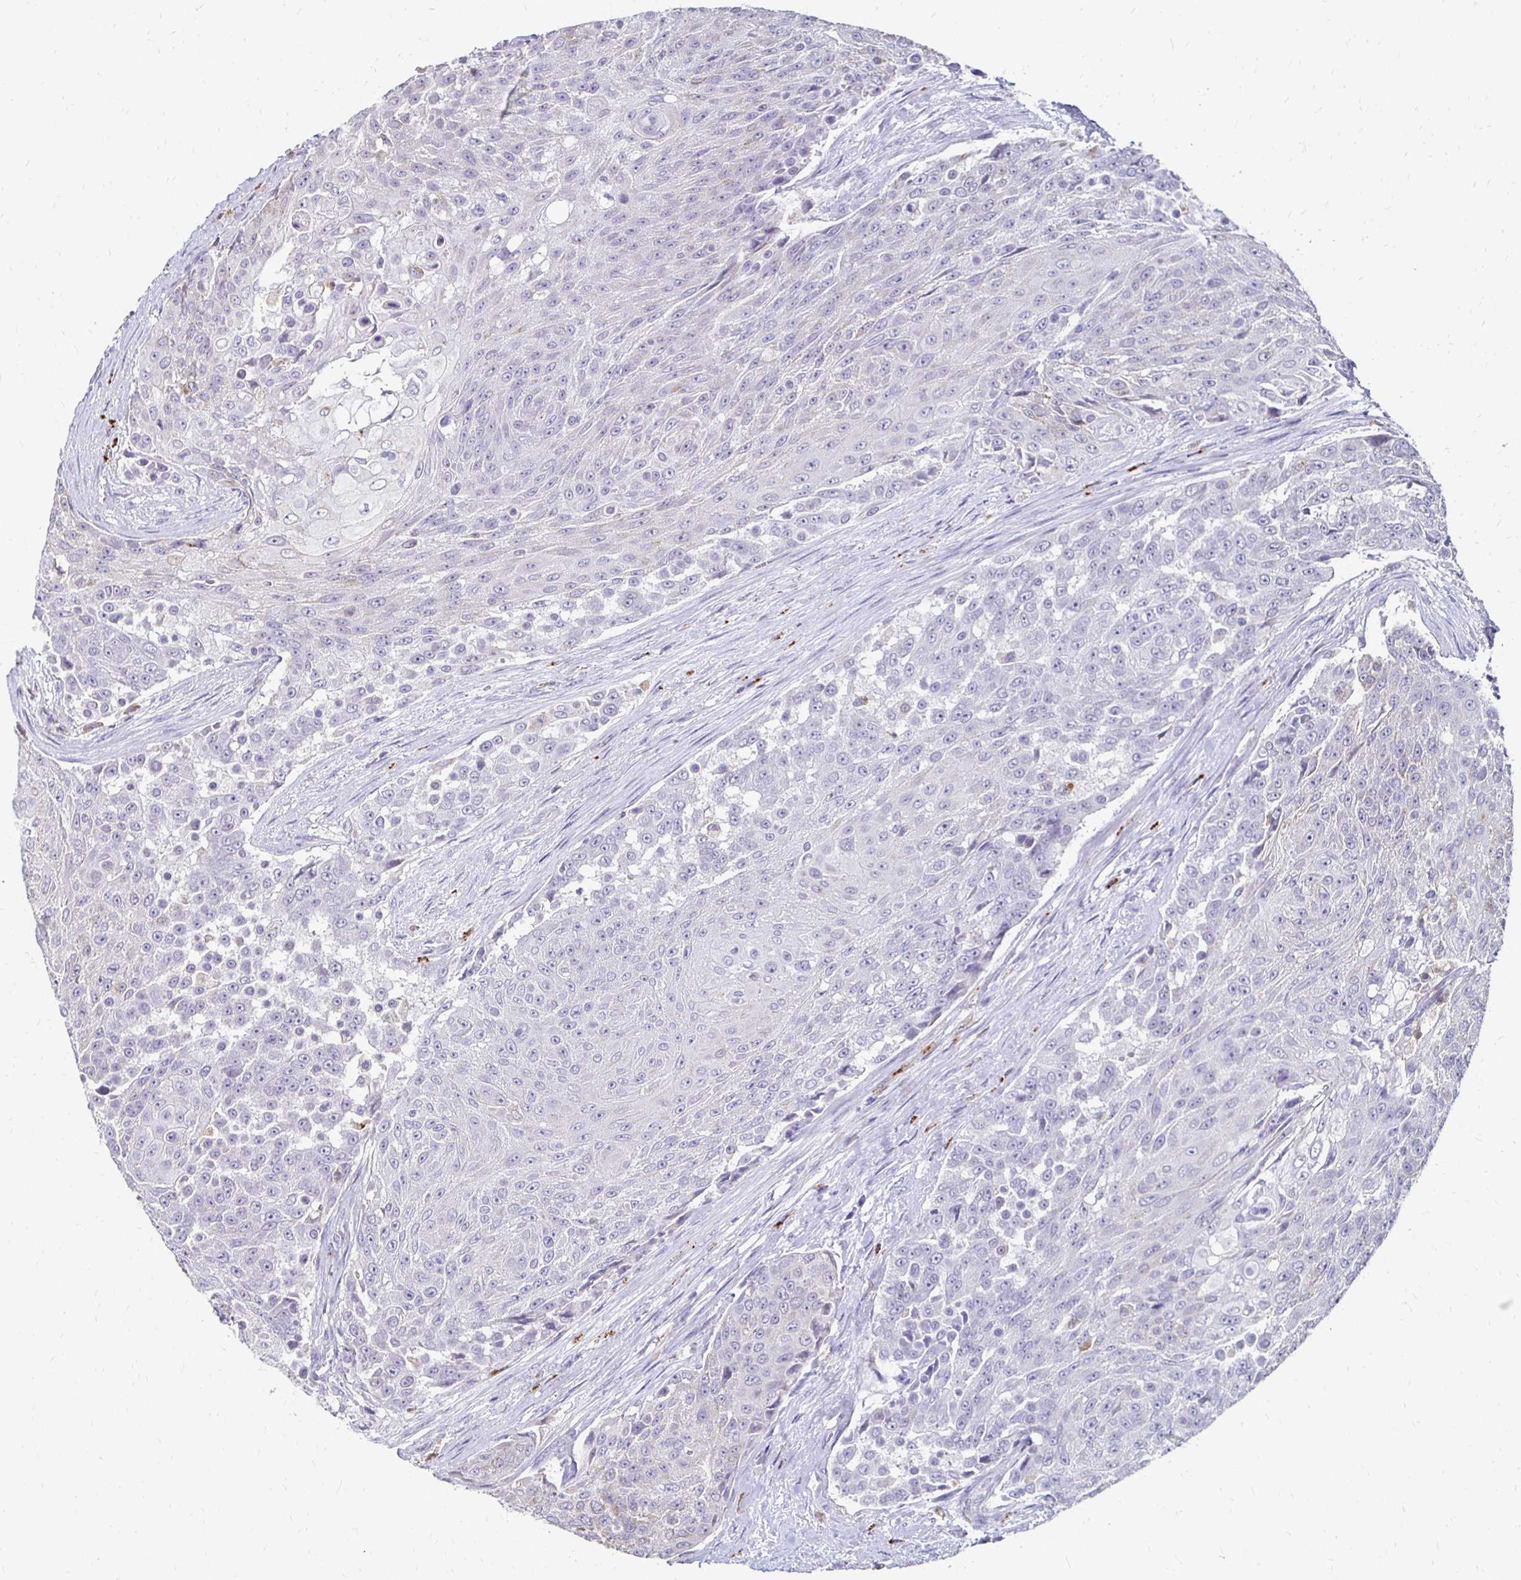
{"staining": {"intensity": "negative", "quantity": "none", "location": "none"}, "tissue": "urothelial cancer", "cell_type": "Tumor cells", "image_type": "cancer", "snomed": [{"axis": "morphology", "description": "Urothelial carcinoma, High grade"}, {"axis": "topography", "description": "Urinary bladder"}], "caption": "Tumor cells show no significant protein staining in urothelial carcinoma (high-grade).", "gene": "GK2", "patient": {"sex": "female", "age": 63}}